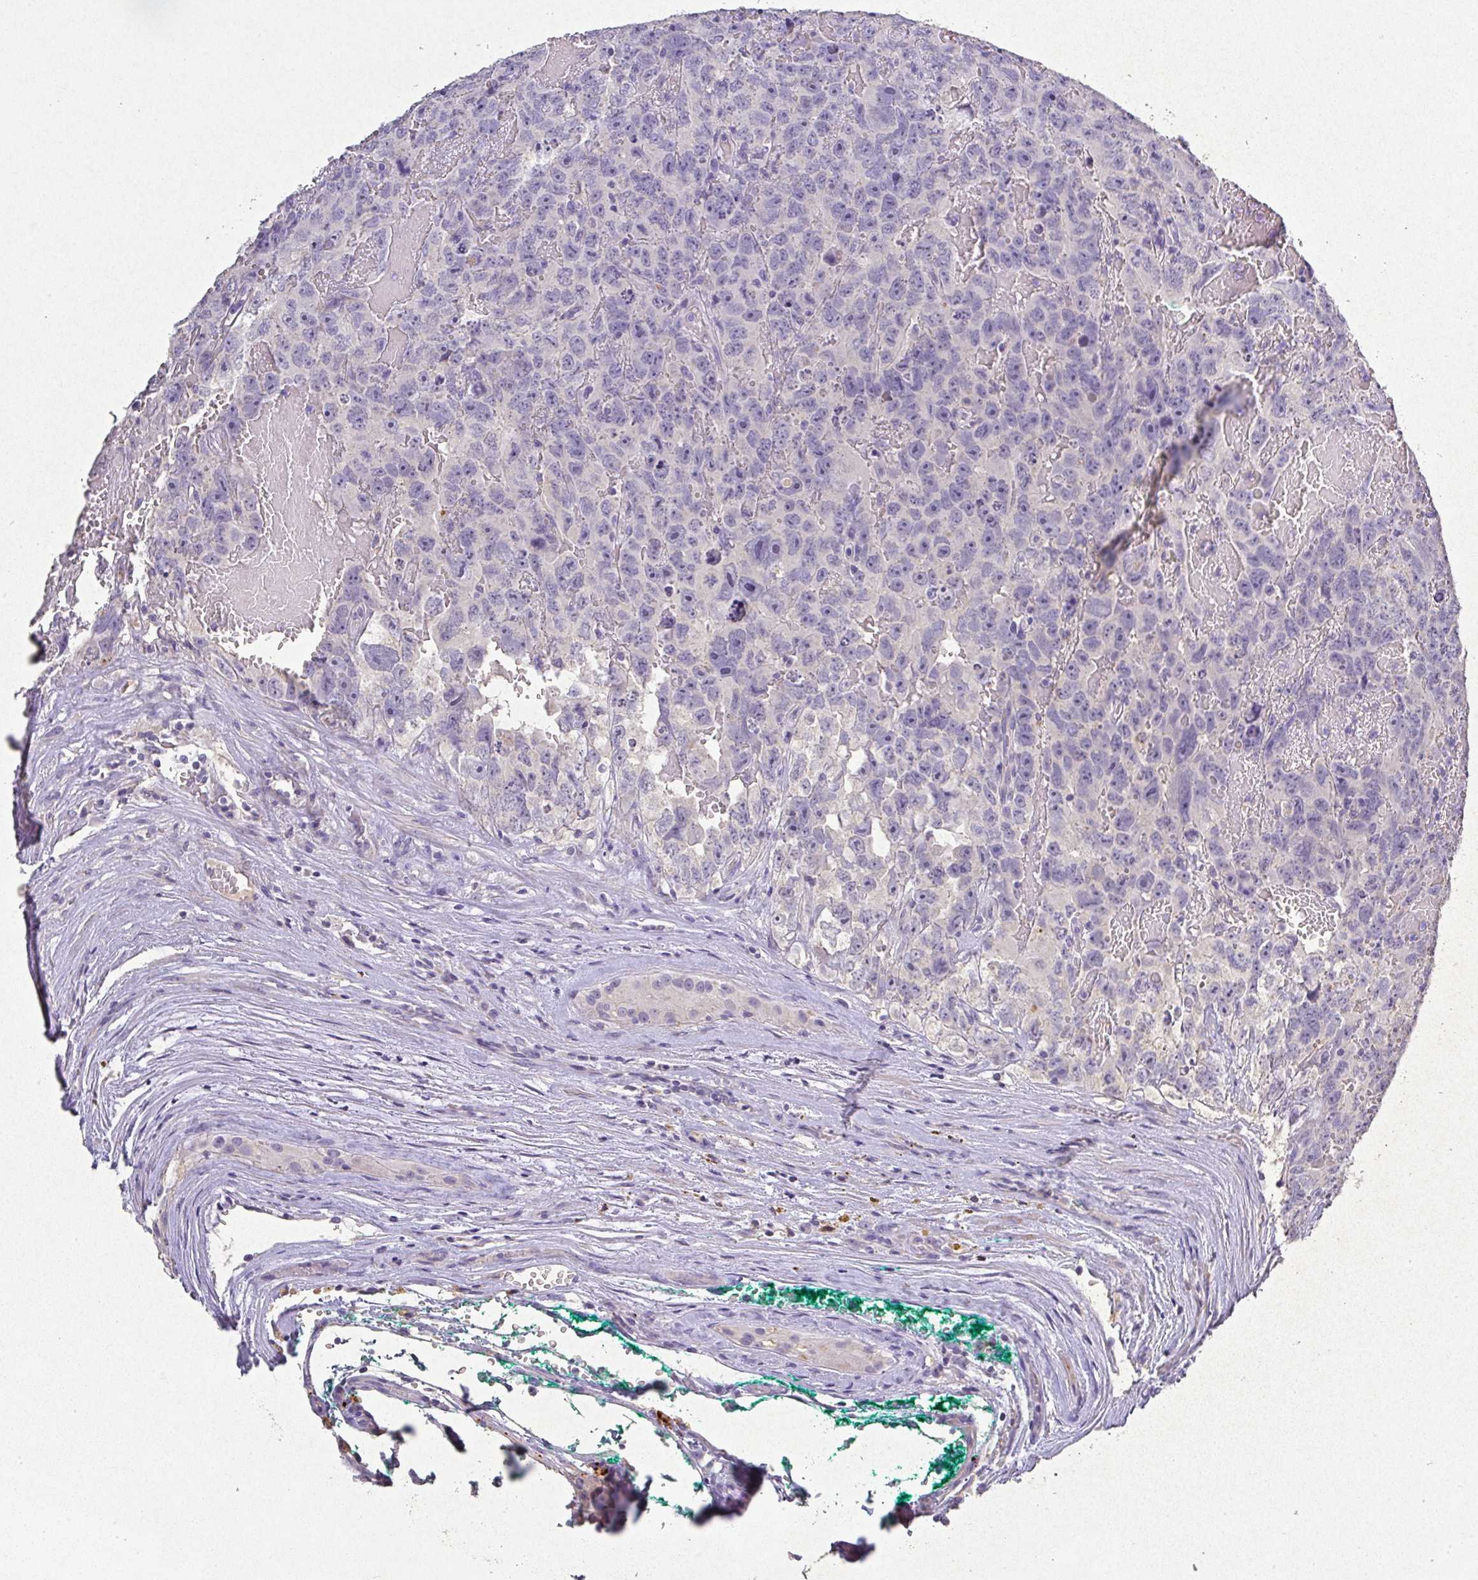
{"staining": {"intensity": "negative", "quantity": "none", "location": "none"}, "tissue": "testis cancer", "cell_type": "Tumor cells", "image_type": "cancer", "snomed": [{"axis": "morphology", "description": "Carcinoma, Embryonal, NOS"}, {"axis": "topography", "description": "Testis"}], "caption": "The micrograph exhibits no significant staining in tumor cells of testis embryonal carcinoma.", "gene": "RPS2", "patient": {"sex": "male", "age": 45}}